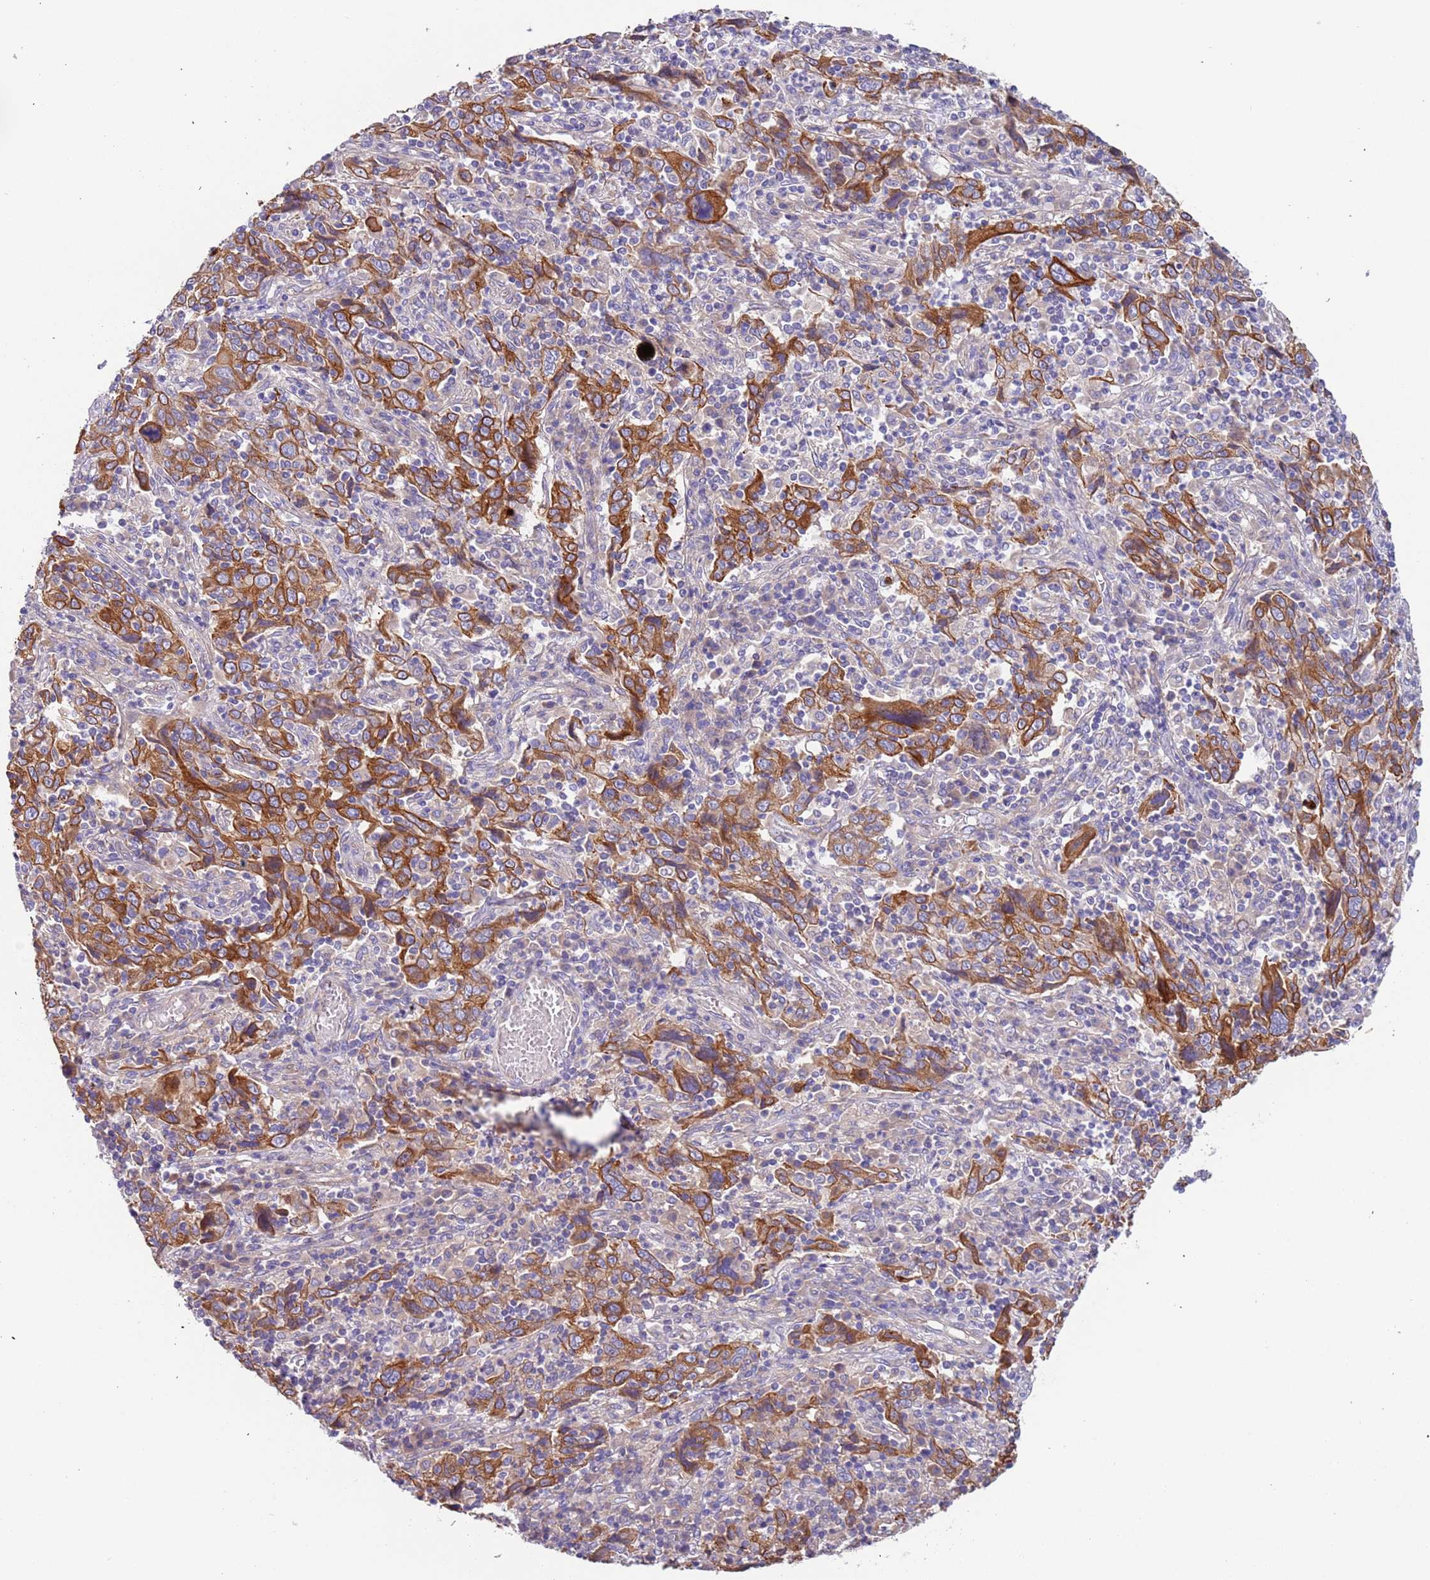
{"staining": {"intensity": "moderate", "quantity": ">75%", "location": "cytoplasmic/membranous"}, "tissue": "cervical cancer", "cell_type": "Tumor cells", "image_type": "cancer", "snomed": [{"axis": "morphology", "description": "Squamous cell carcinoma, NOS"}, {"axis": "topography", "description": "Cervix"}], "caption": "Cervical squamous cell carcinoma stained with a protein marker exhibits moderate staining in tumor cells.", "gene": "LAMB4", "patient": {"sex": "female", "age": 46}}